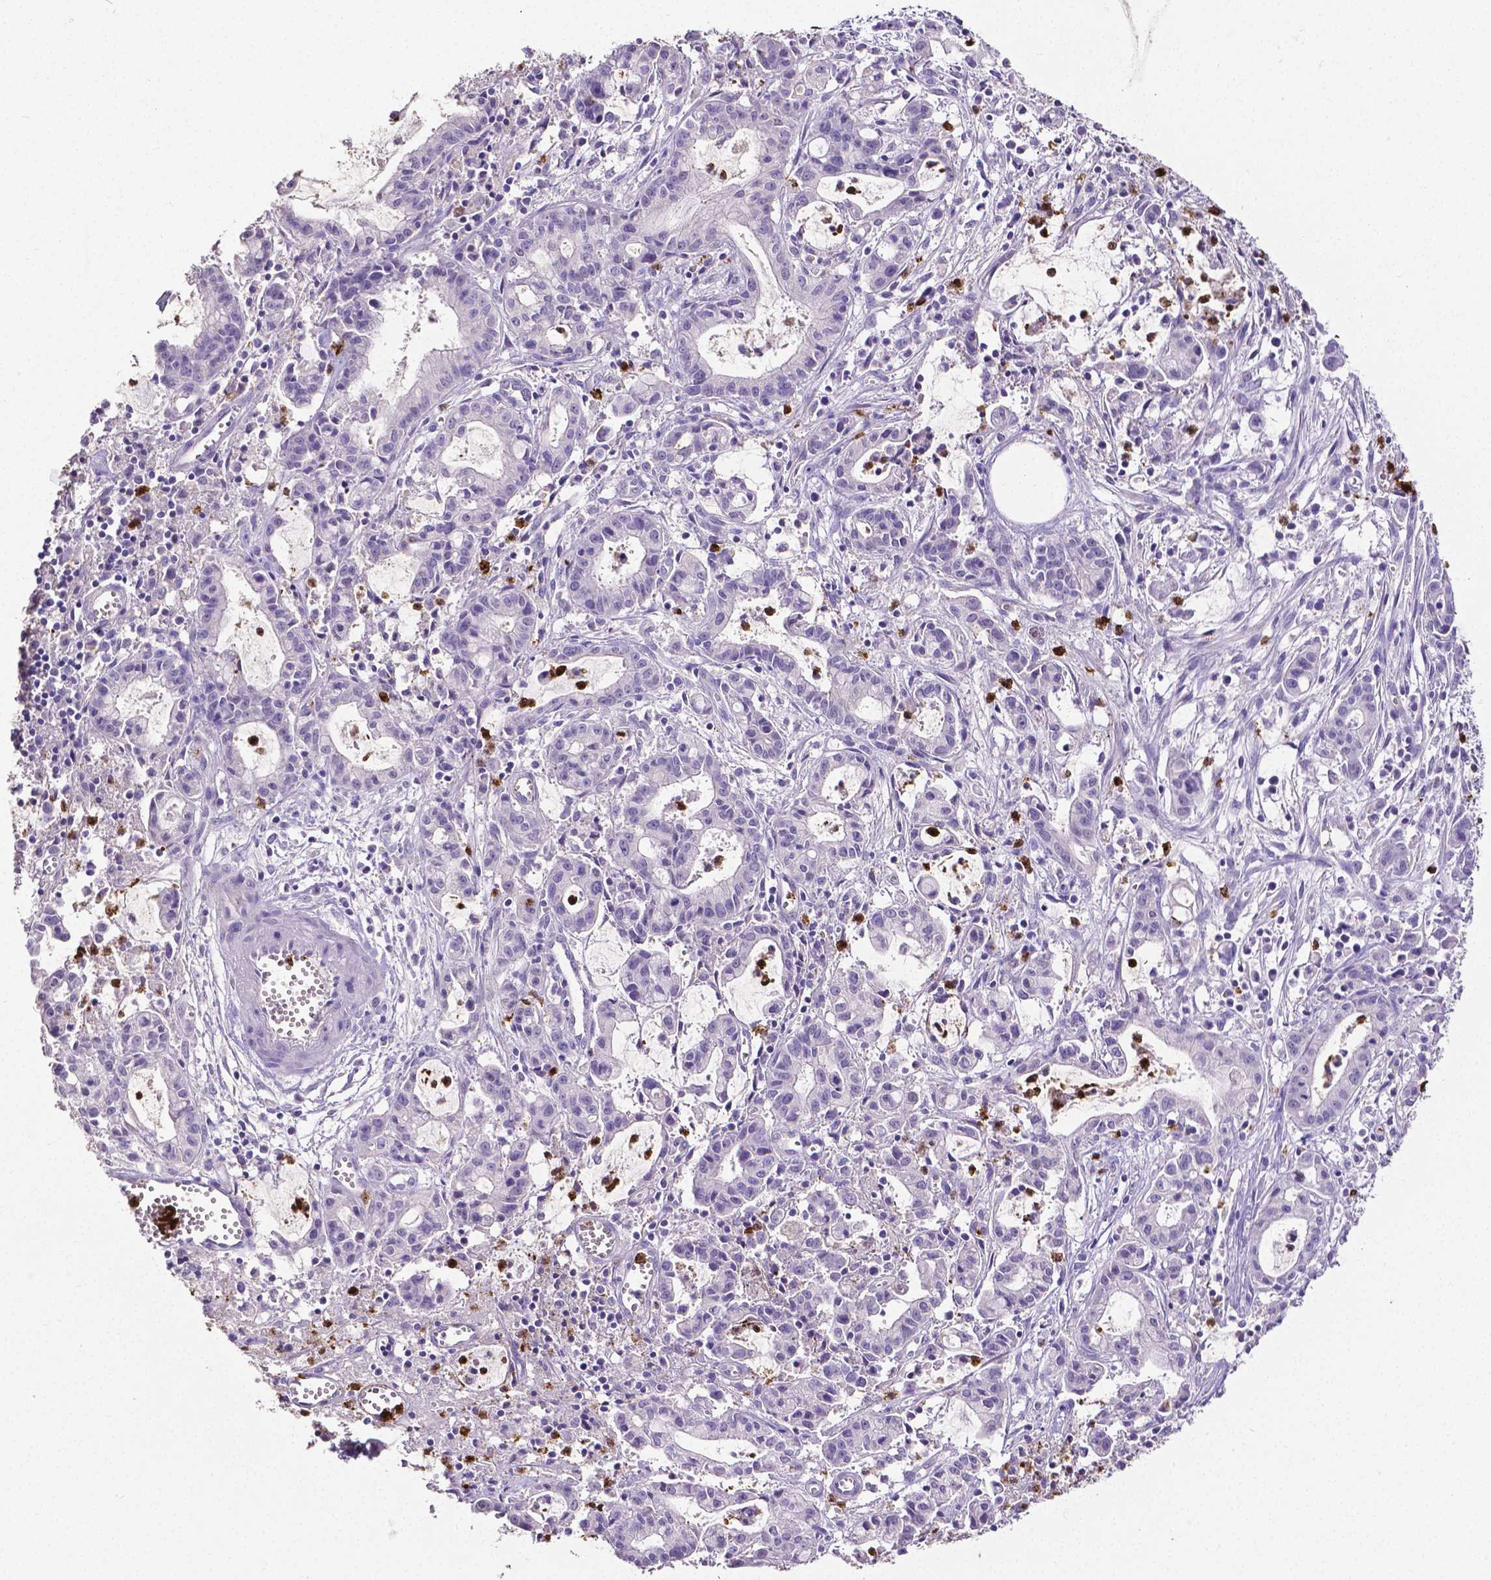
{"staining": {"intensity": "negative", "quantity": "none", "location": "none"}, "tissue": "pancreatic cancer", "cell_type": "Tumor cells", "image_type": "cancer", "snomed": [{"axis": "morphology", "description": "Adenocarcinoma, NOS"}, {"axis": "topography", "description": "Pancreas"}], "caption": "Pancreatic adenocarcinoma stained for a protein using immunohistochemistry (IHC) exhibits no positivity tumor cells.", "gene": "MMP9", "patient": {"sex": "male", "age": 48}}